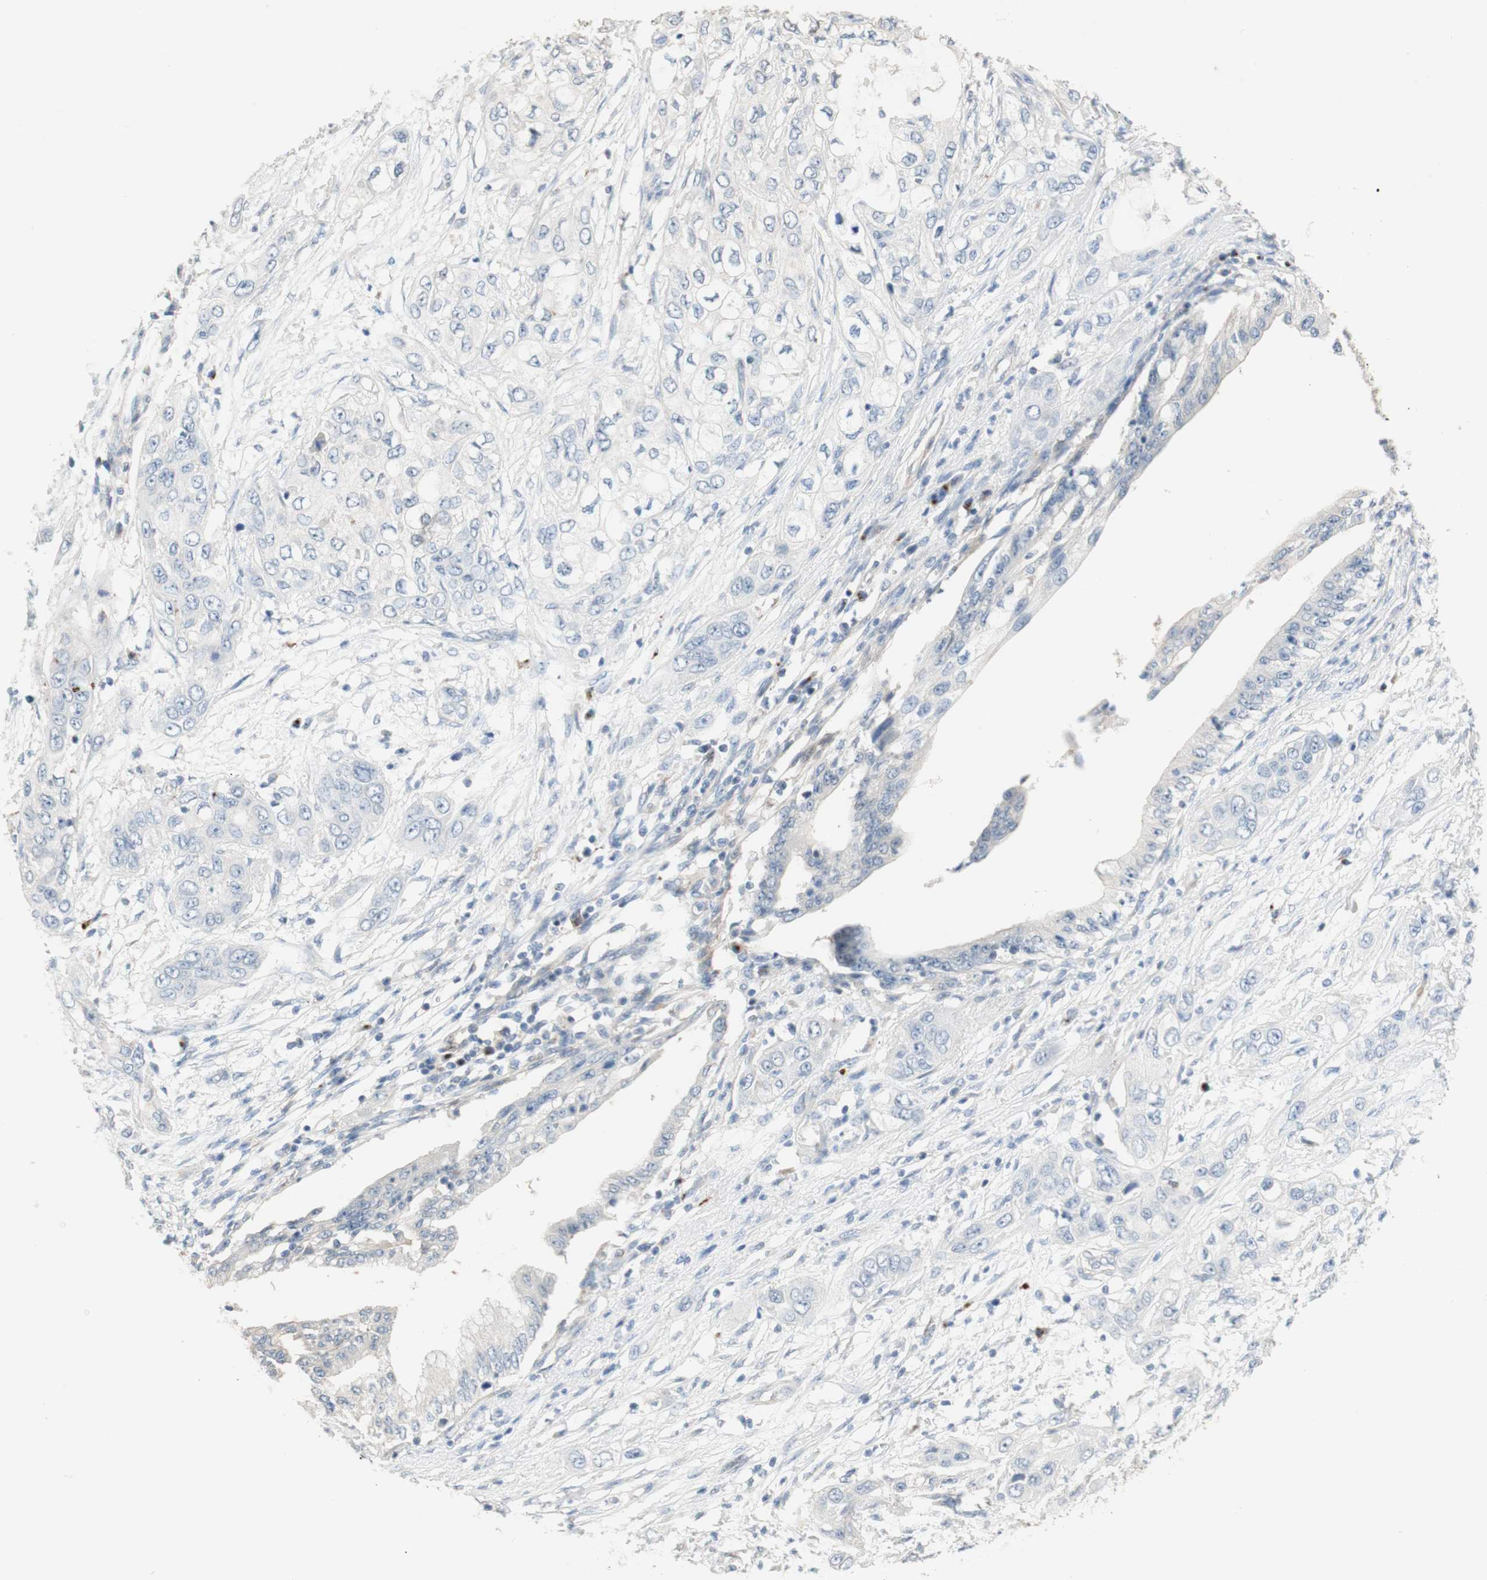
{"staining": {"intensity": "negative", "quantity": "none", "location": "none"}, "tissue": "pancreatic cancer", "cell_type": "Tumor cells", "image_type": "cancer", "snomed": [{"axis": "morphology", "description": "Adenocarcinoma, NOS"}, {"axis": "topography", "description": "Pancreas"}], "caption": "The histopathology image shows no significant staining in tumor cells of pancreatic cancer (adenocarcinoma).", "gene": "MANEA", "patient": {"sex": "female", "age": 70}}